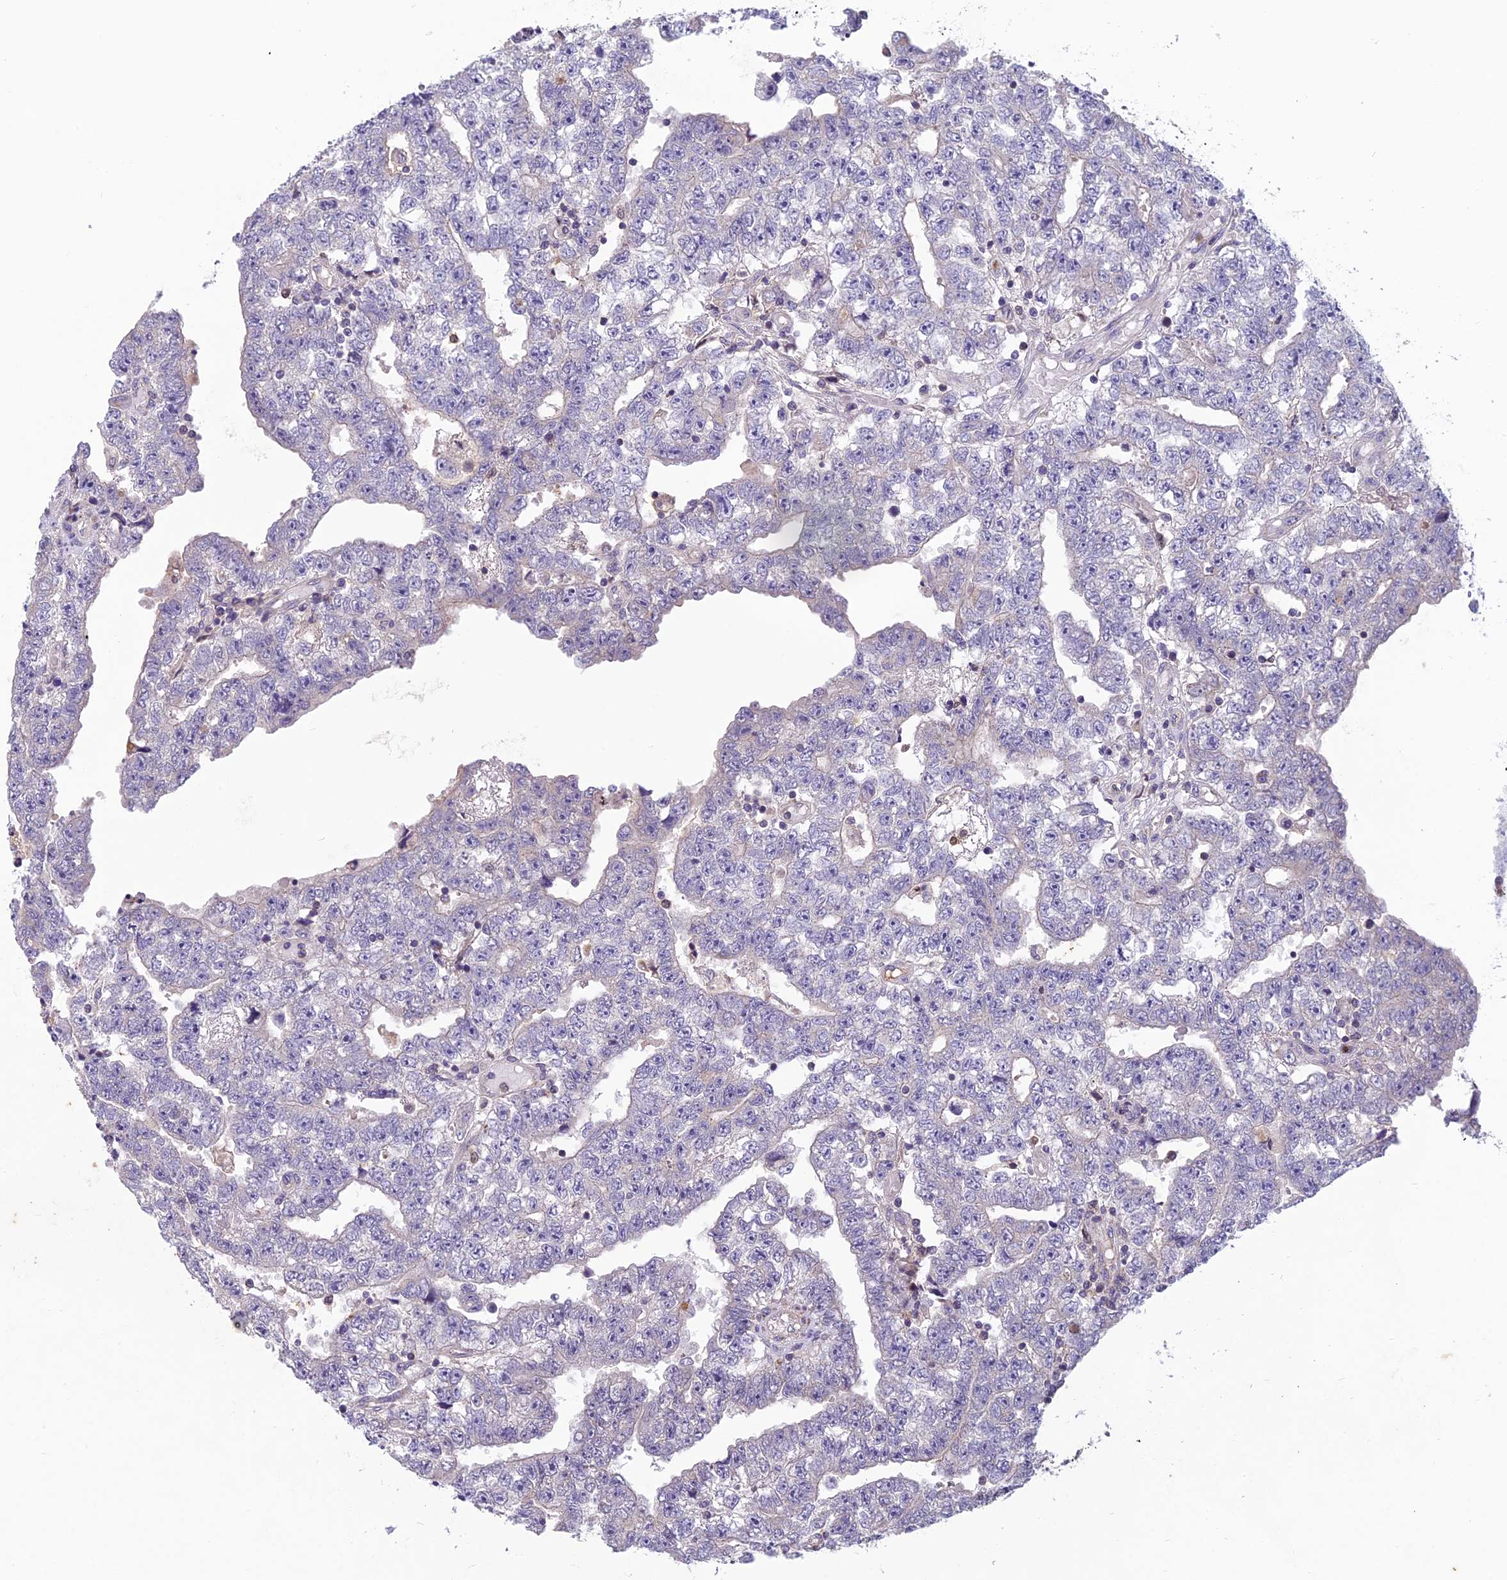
{"staining": {"intensity": "negative", "quantity": "none", "location": "none"}, "tissue": "testis cancer", "cell_type": "Tumor cells", "image_type": "cancer", "snomed": [{"axis": "morphology", "description": "Carcinoma, Embryonal, NOS"}, {"axis": "topography", "description": "Testis"}], "caption": "Immunohistochemistry (IHC) of human testis cancer demonstrates no expression in tumor cells.", "gene": "ENSG00000188897", "patient": {"sex": "male", "age": 25}}